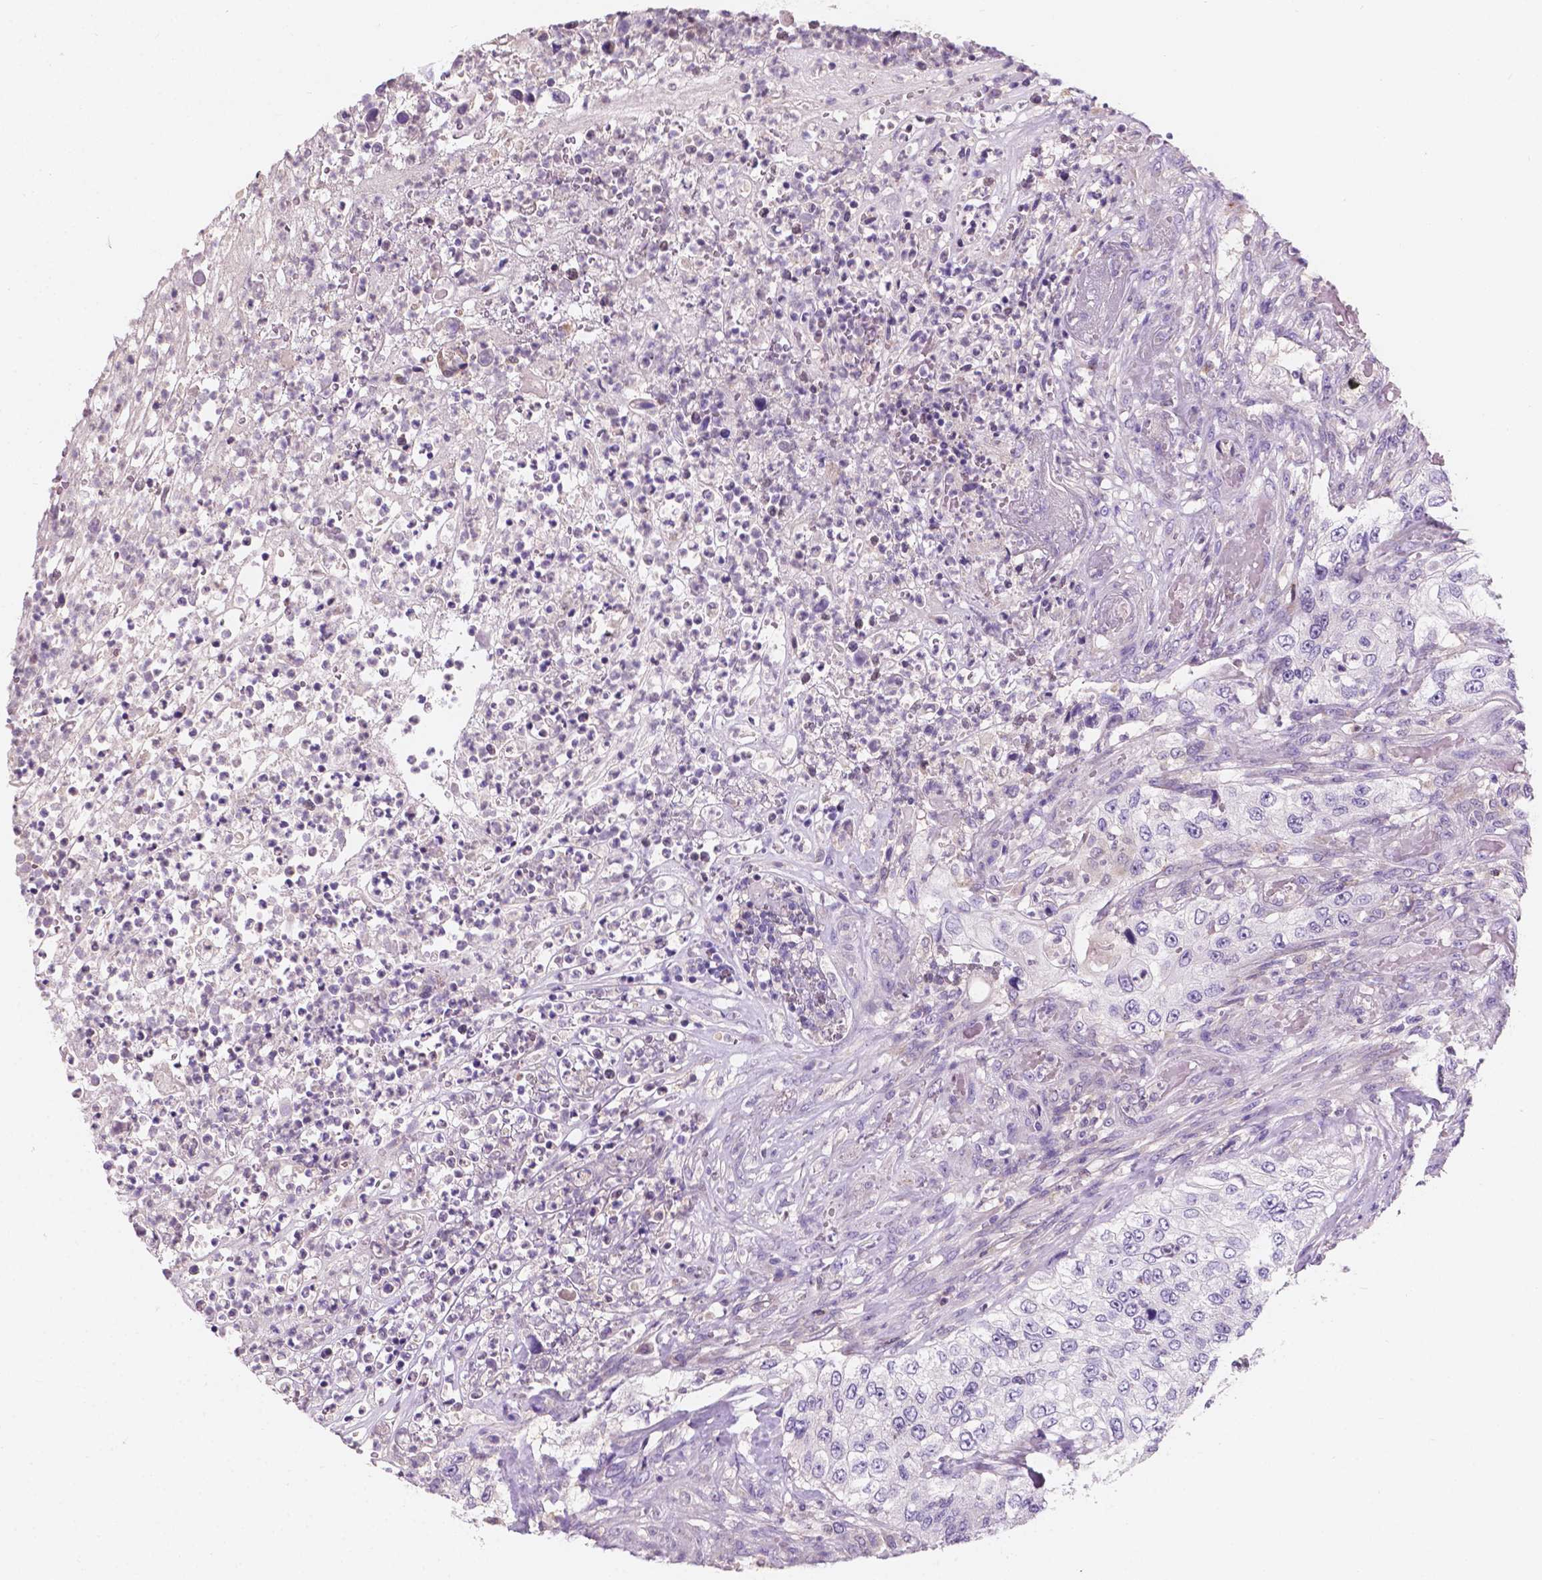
{"staining": {"intensity": "negative", "quantity": "none", "location": "none"}, "tissue": "urothelial cancer", "cell_type": "Tumor cells", "image_type": "cancer", "snomed": [{"axis": "morphology", "description": "Urothelial carcinoma, High grade"}, {"axis": "topography", "description": "Urinary bladder"}], "caption": "IHC photomicrograph of human urothelial carcinoma (high-grade) stained for a protein (brown), which displays no staining in tumor cells. (DAB (3,3'-diaminobenzidine) immunohistochemistry (IHC), high magnification).", "gene": "IREB2", "patient": {"sex": "female", "age": 60}}